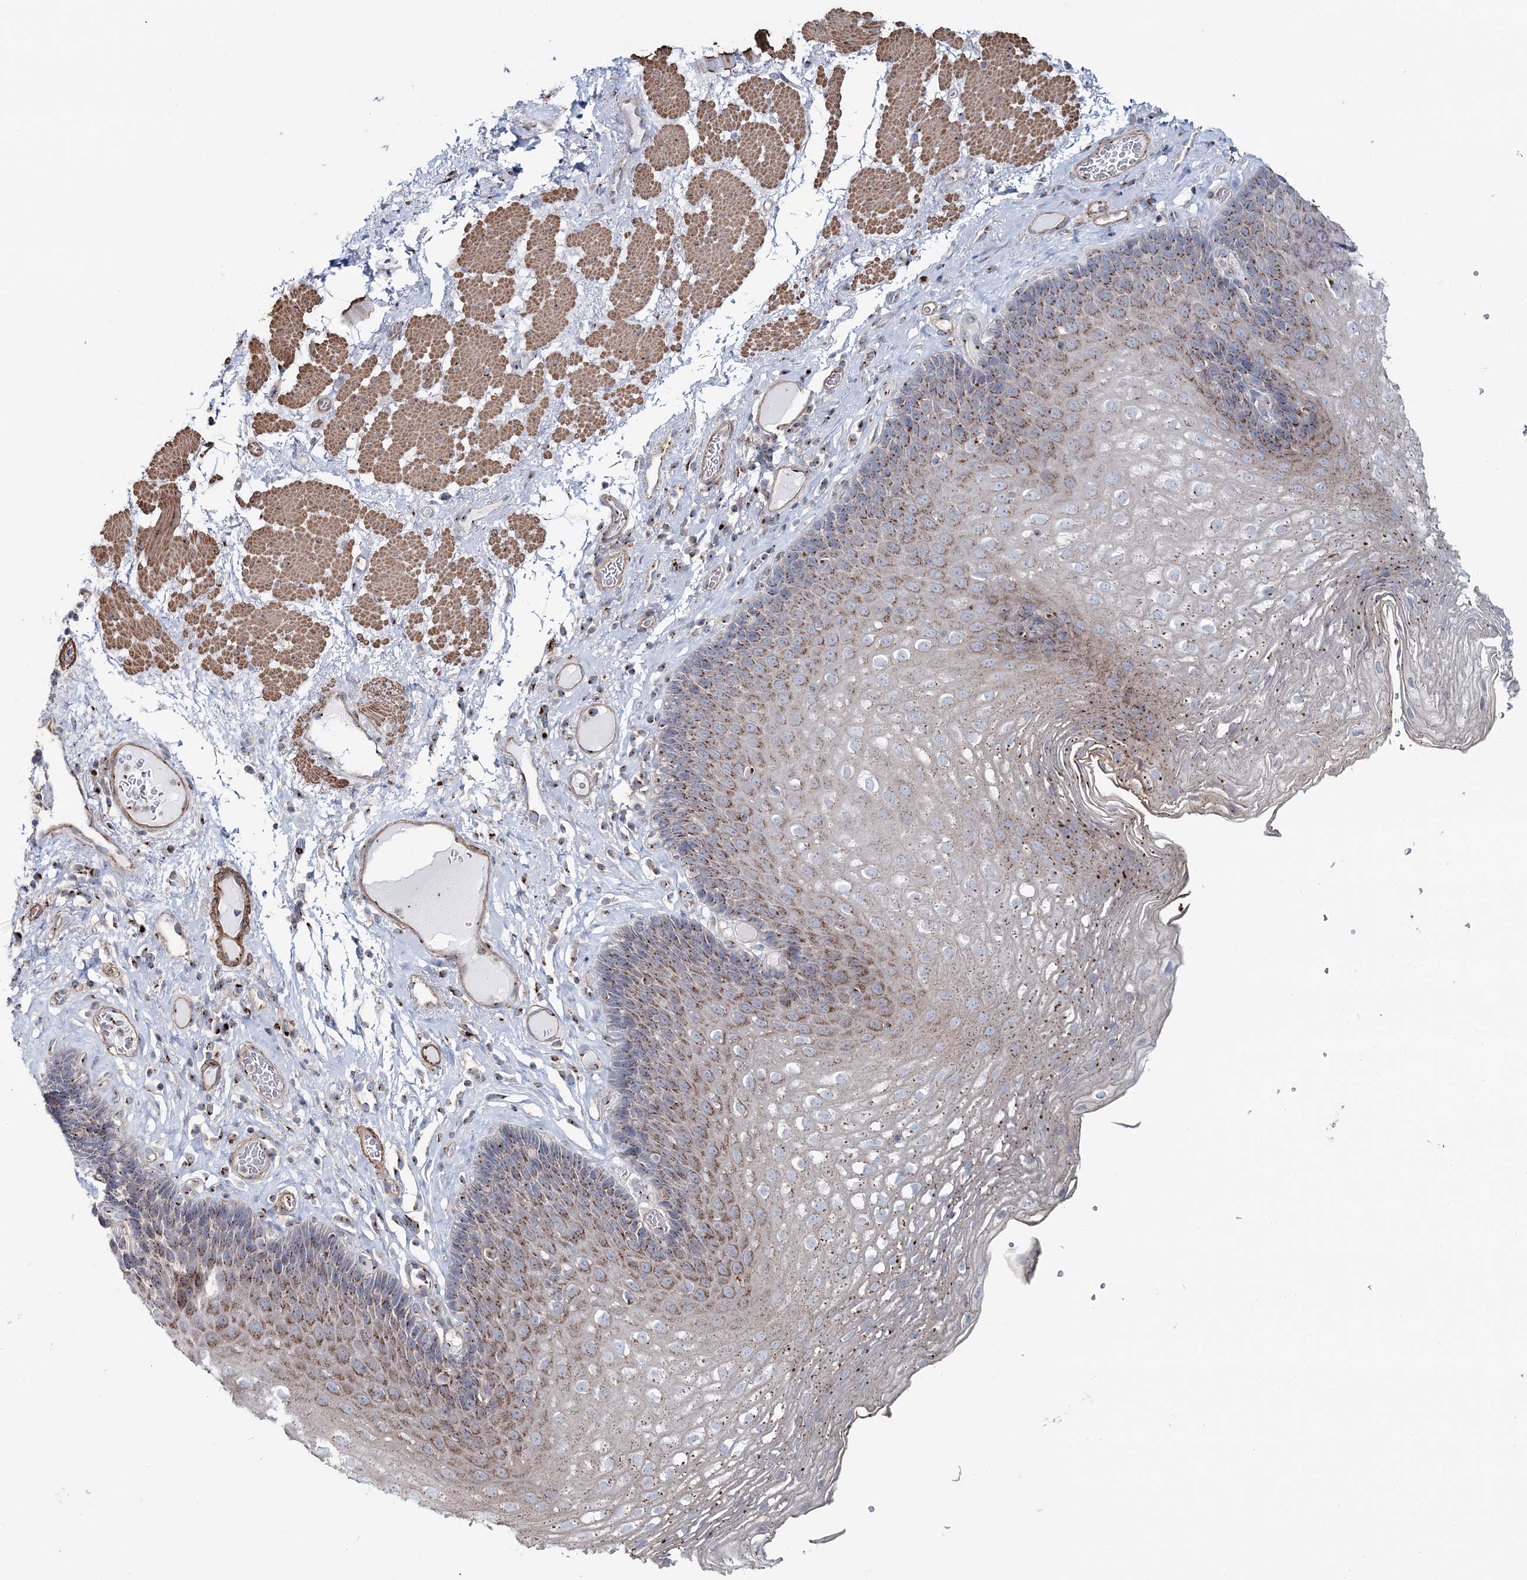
{"staining": {"intensity": "moderate", "quantity": ">75%", "location": "cytoplasmic/membranous"}, "tissue": "esophagus", "cell_type": "Squamous epithelial cells", "image_type": "normal", "snomed": [{"axis": "morphology", "description": "Normal tissue, NOS"}, {"axis": "topography", "description": "Esophagus"}], "caption": "Immunohistochemical staining of normal human esophagus reveals >75% levels of moderate cytoplasmic/membranous protein staining in approximately >75% of squamous epithelial cells. (brown staining indicates protein expression, while blue staining denotes nuclei).", "gene": "MAN1A2", "patient": {"sex": "female", "age": 66}}